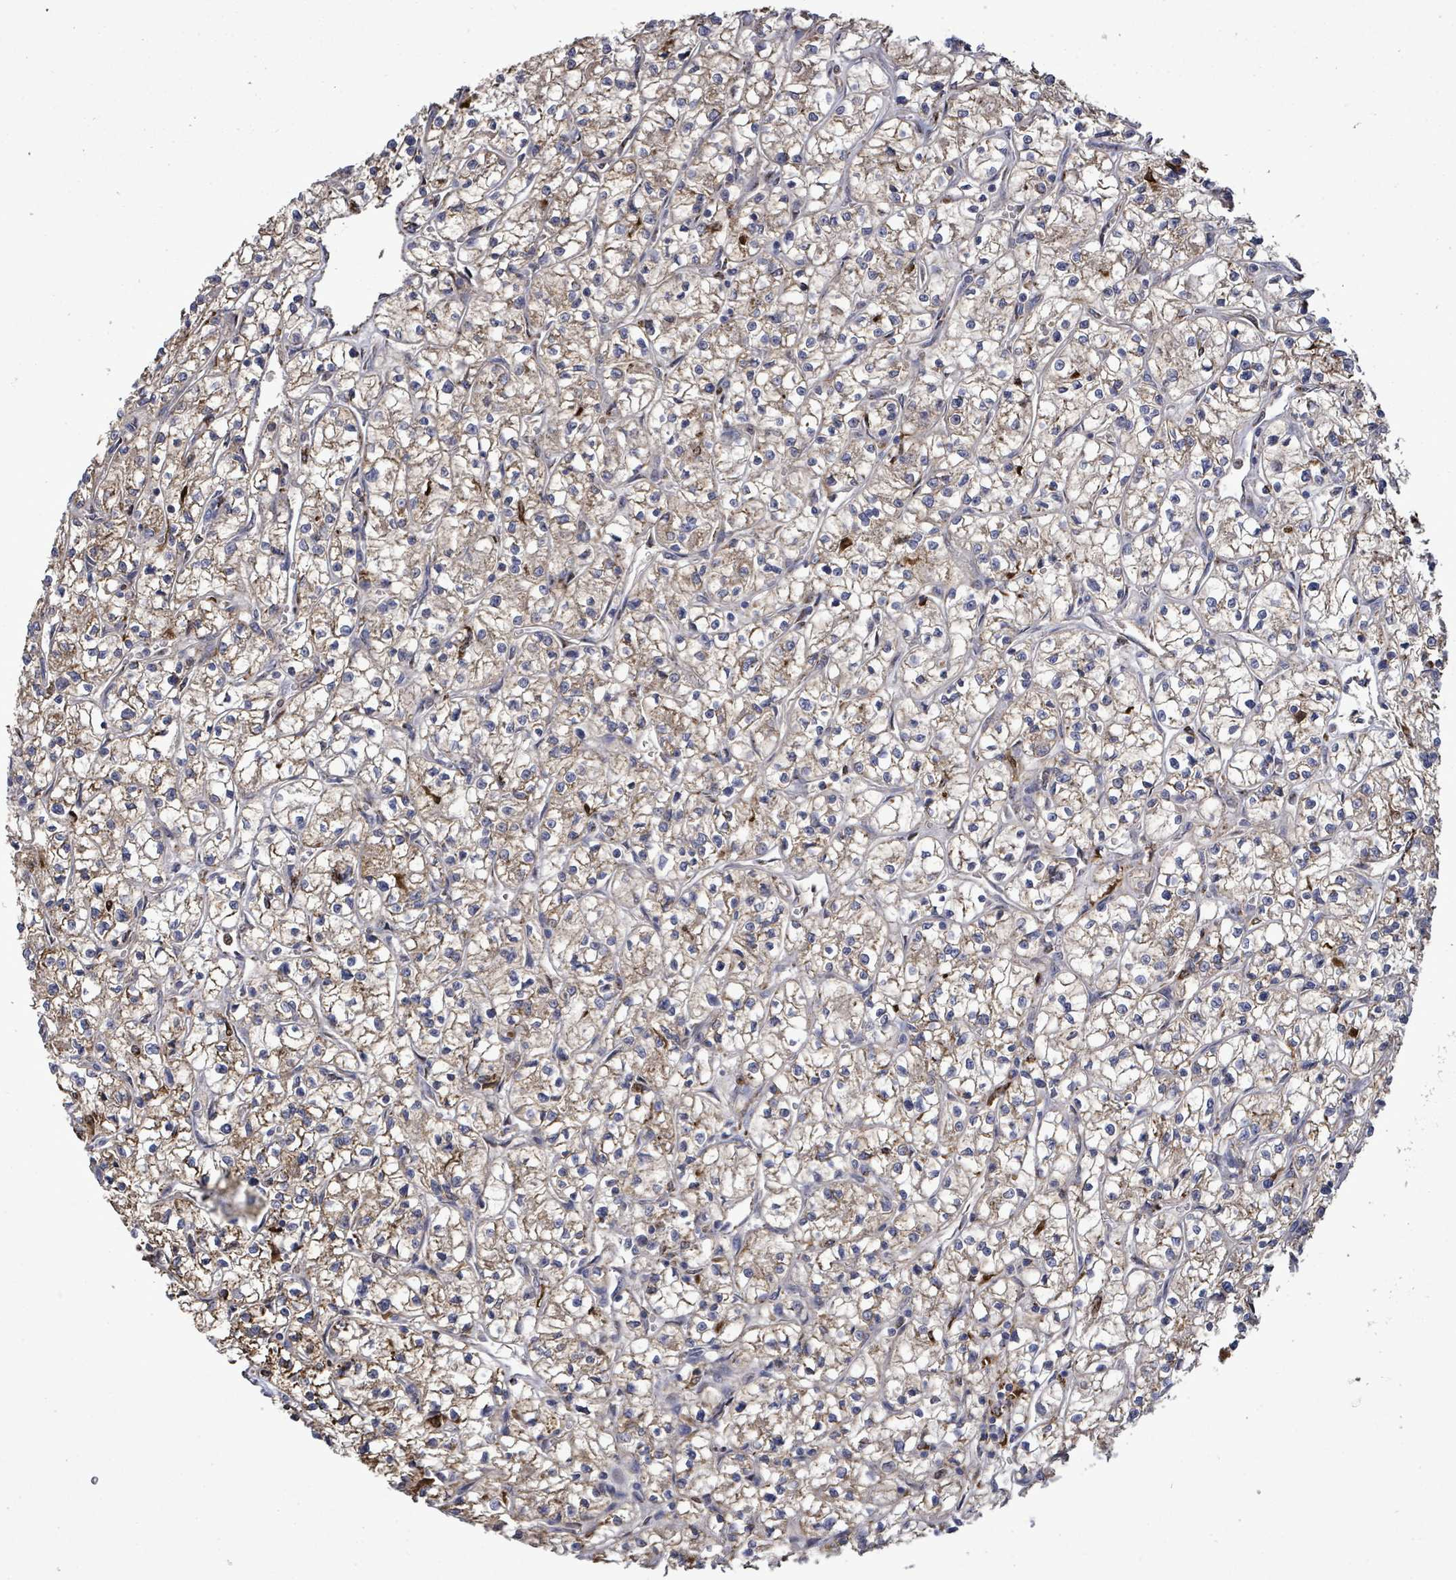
{"staining": {"intensity": "negative", "quantity": "none", "location": "none"}, "tissue": "renal cancer", "cell_type": "Tumor cells", "image_type": "cancer", "snomed": [{"axis": "morphology", "description": "Adenocarcinoma, NOS"}, {"axis": "topography", "description": "Kidney"}], "caption": "Renal cancer (adenocarcinoma) was stained to show a protein in brown. There is no significant expression in tumor cells. Brightfield microscopy of immunohistochemistry (IHC) stained with DAB (3,3'-diaminobenzidine) (brown) and hematoxylin (blue), captured at high magnification.", "gene": "MTMR12", "patient": {"sex": "female", "age": 64}}